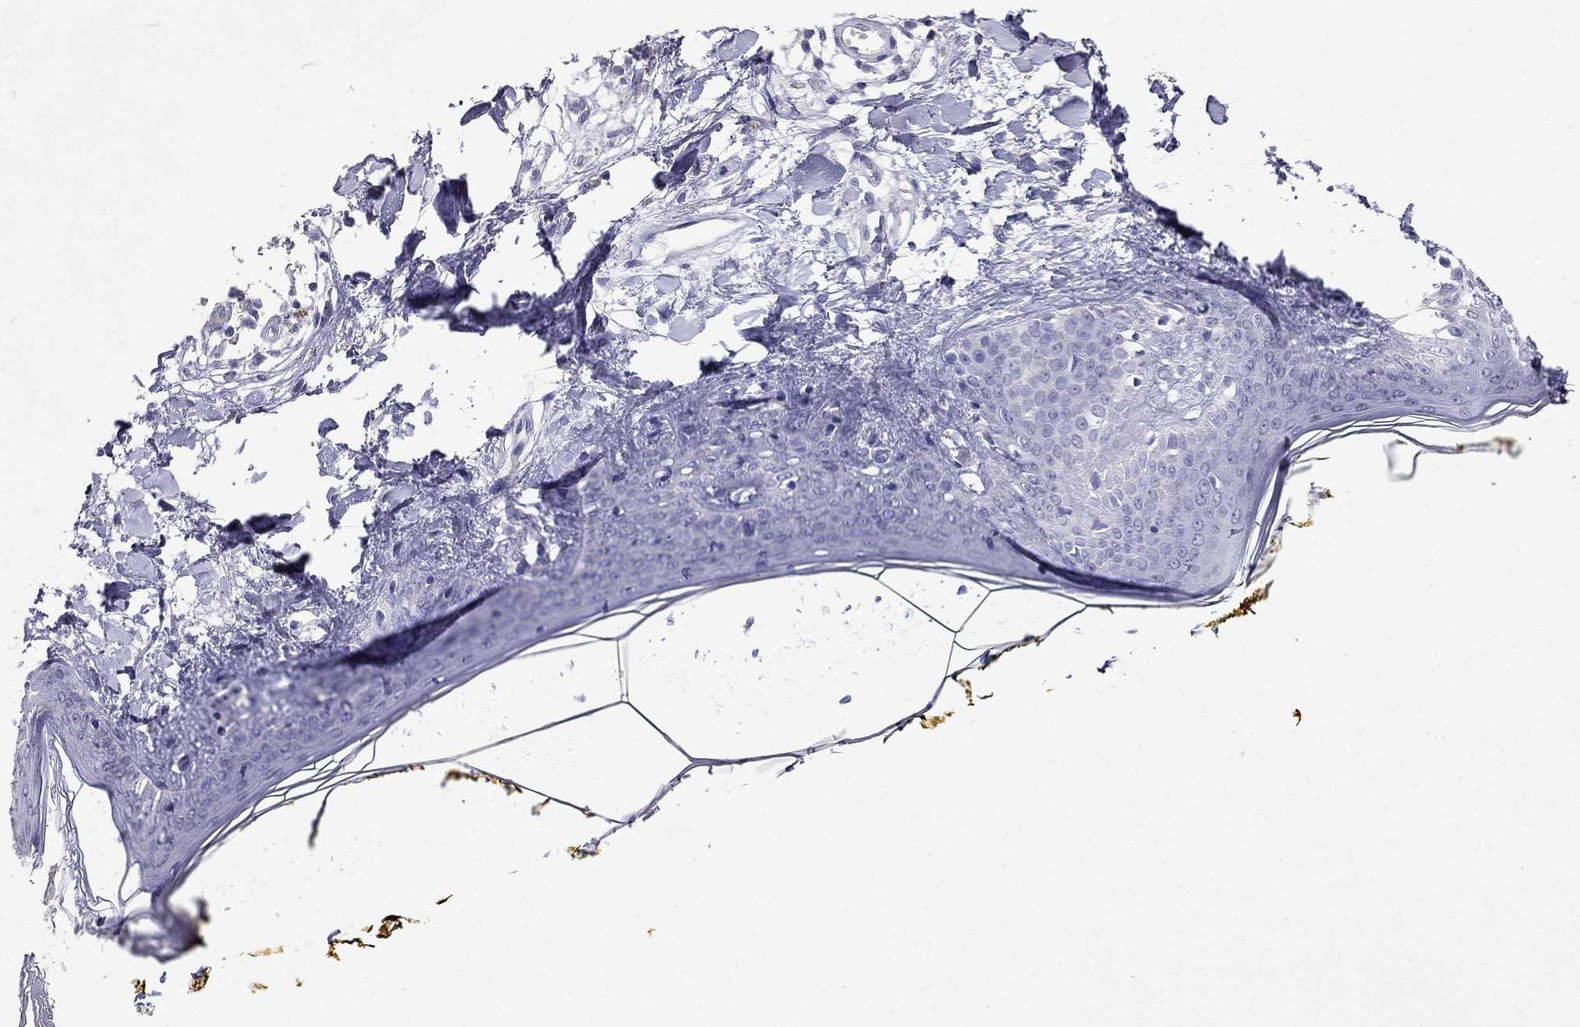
{"staining": {"intensity": "negative", "quantity": "none", "location": "none"}, "tissue": "skin", "cell_type": "Fibroblasts", "image_type": "normal", "snomed": [{"axis": "morphology", "description": "Normal tissue, NOS"}, {"axis": "topography", "description": "Skin"}], "caption": "The photomicrograph exhibits no staining of fibroblasts in normal skin. (DAB IHC with hematoxylin counter stain).", "gene": "LY6H", "patient": {"sex": "female", "age": 34}}